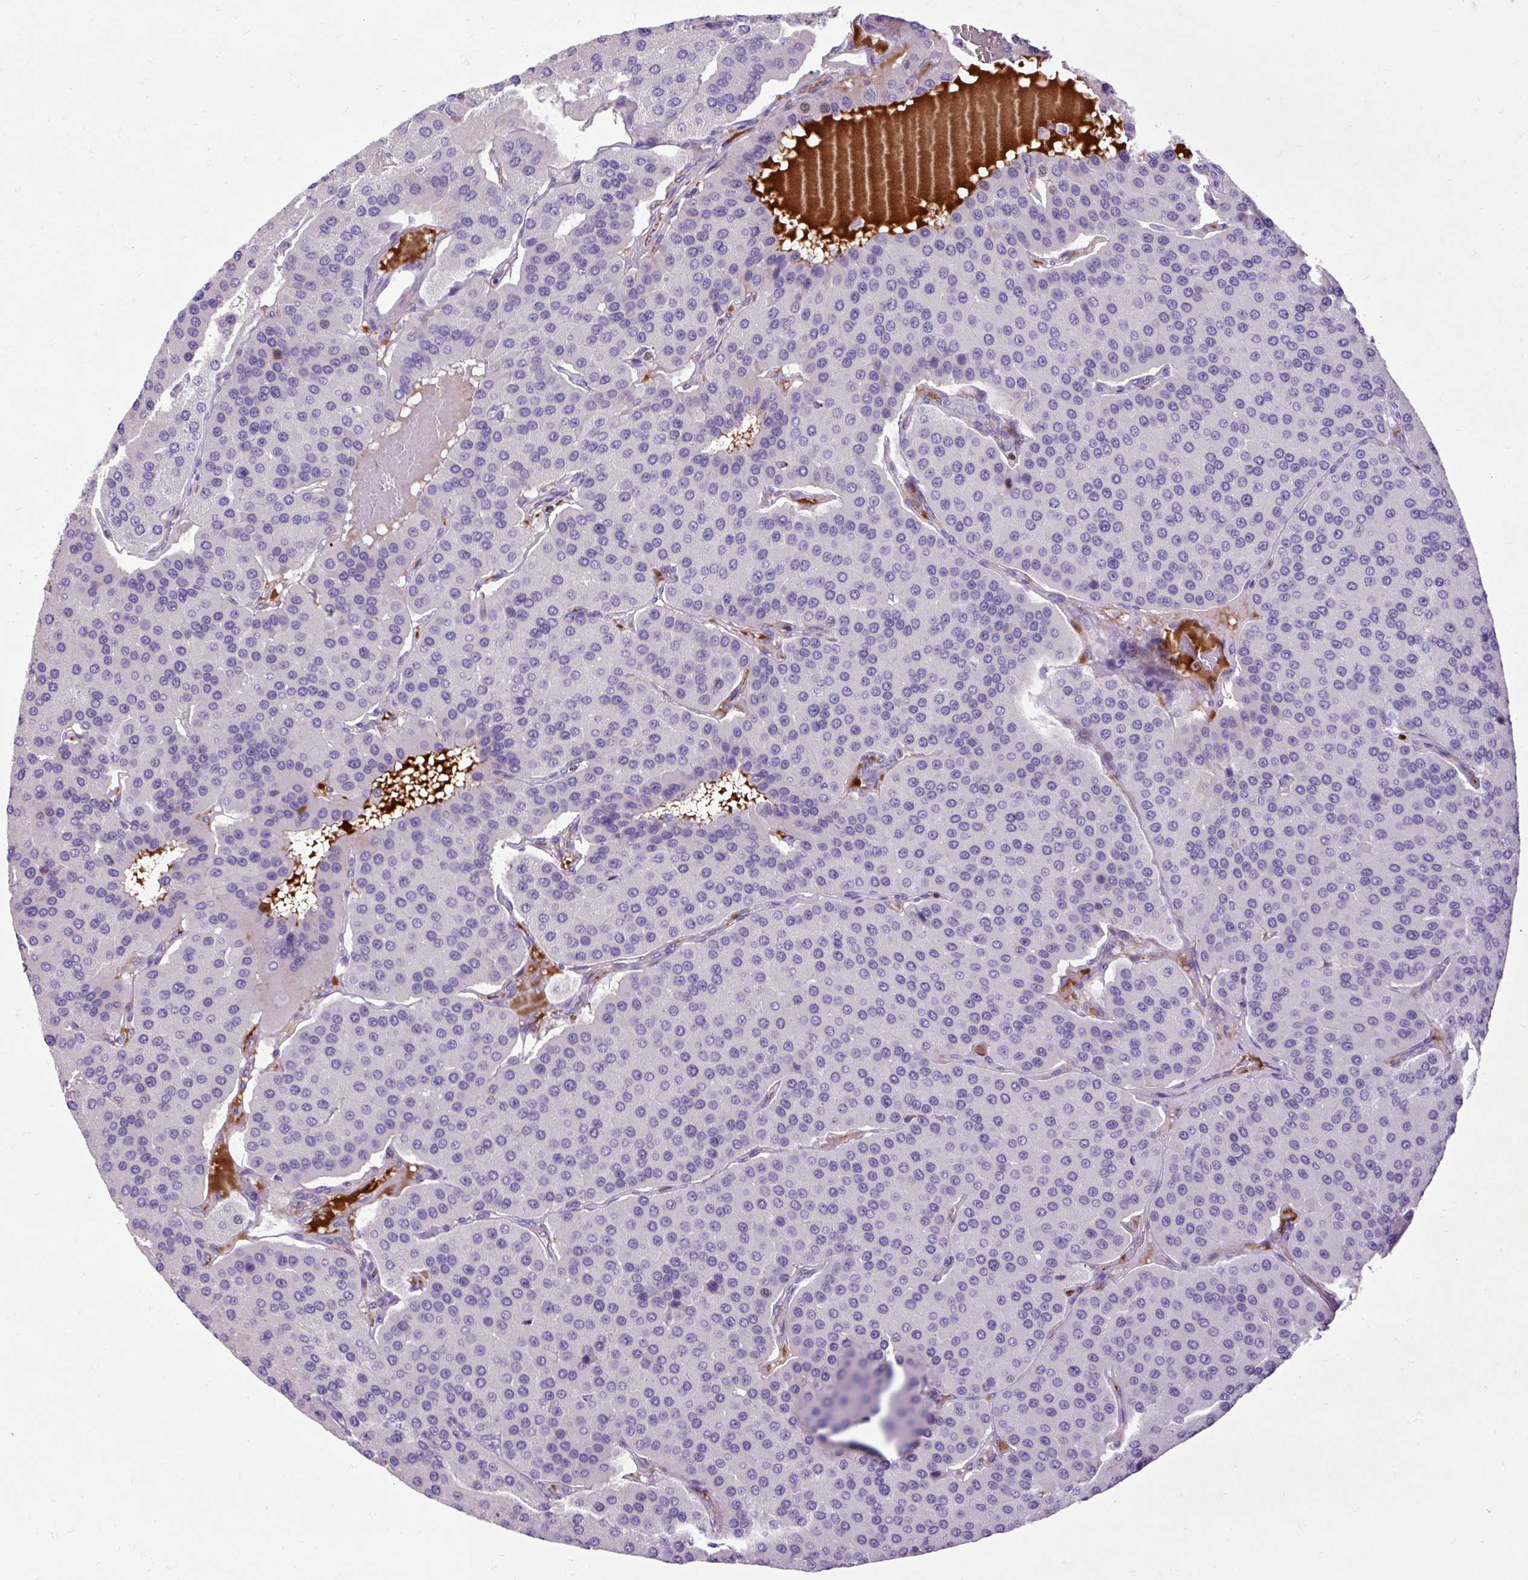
{"staining": {"intensity": "negative", "quantity": "none", "location": "none"}, "tissue": "parathyroid gland", "cell_type": "Glandular cells", "image_type": "normal", "snomed": [{"axis": "morphology", "description": "Normal tissue, NOS"}, {"axis": "morphology", "description": "Adenoma, NOS"}, {"axis": "topography", "description": "Parathyroid gland"}], "caption": "This is a micrograph of immunohistochemistry (IHC) staining of unremarkable parathyroid gland, which shows no staining in glandular cells.", "gene": "SPC24", "patient": {"sex": "female", "age": 86}}